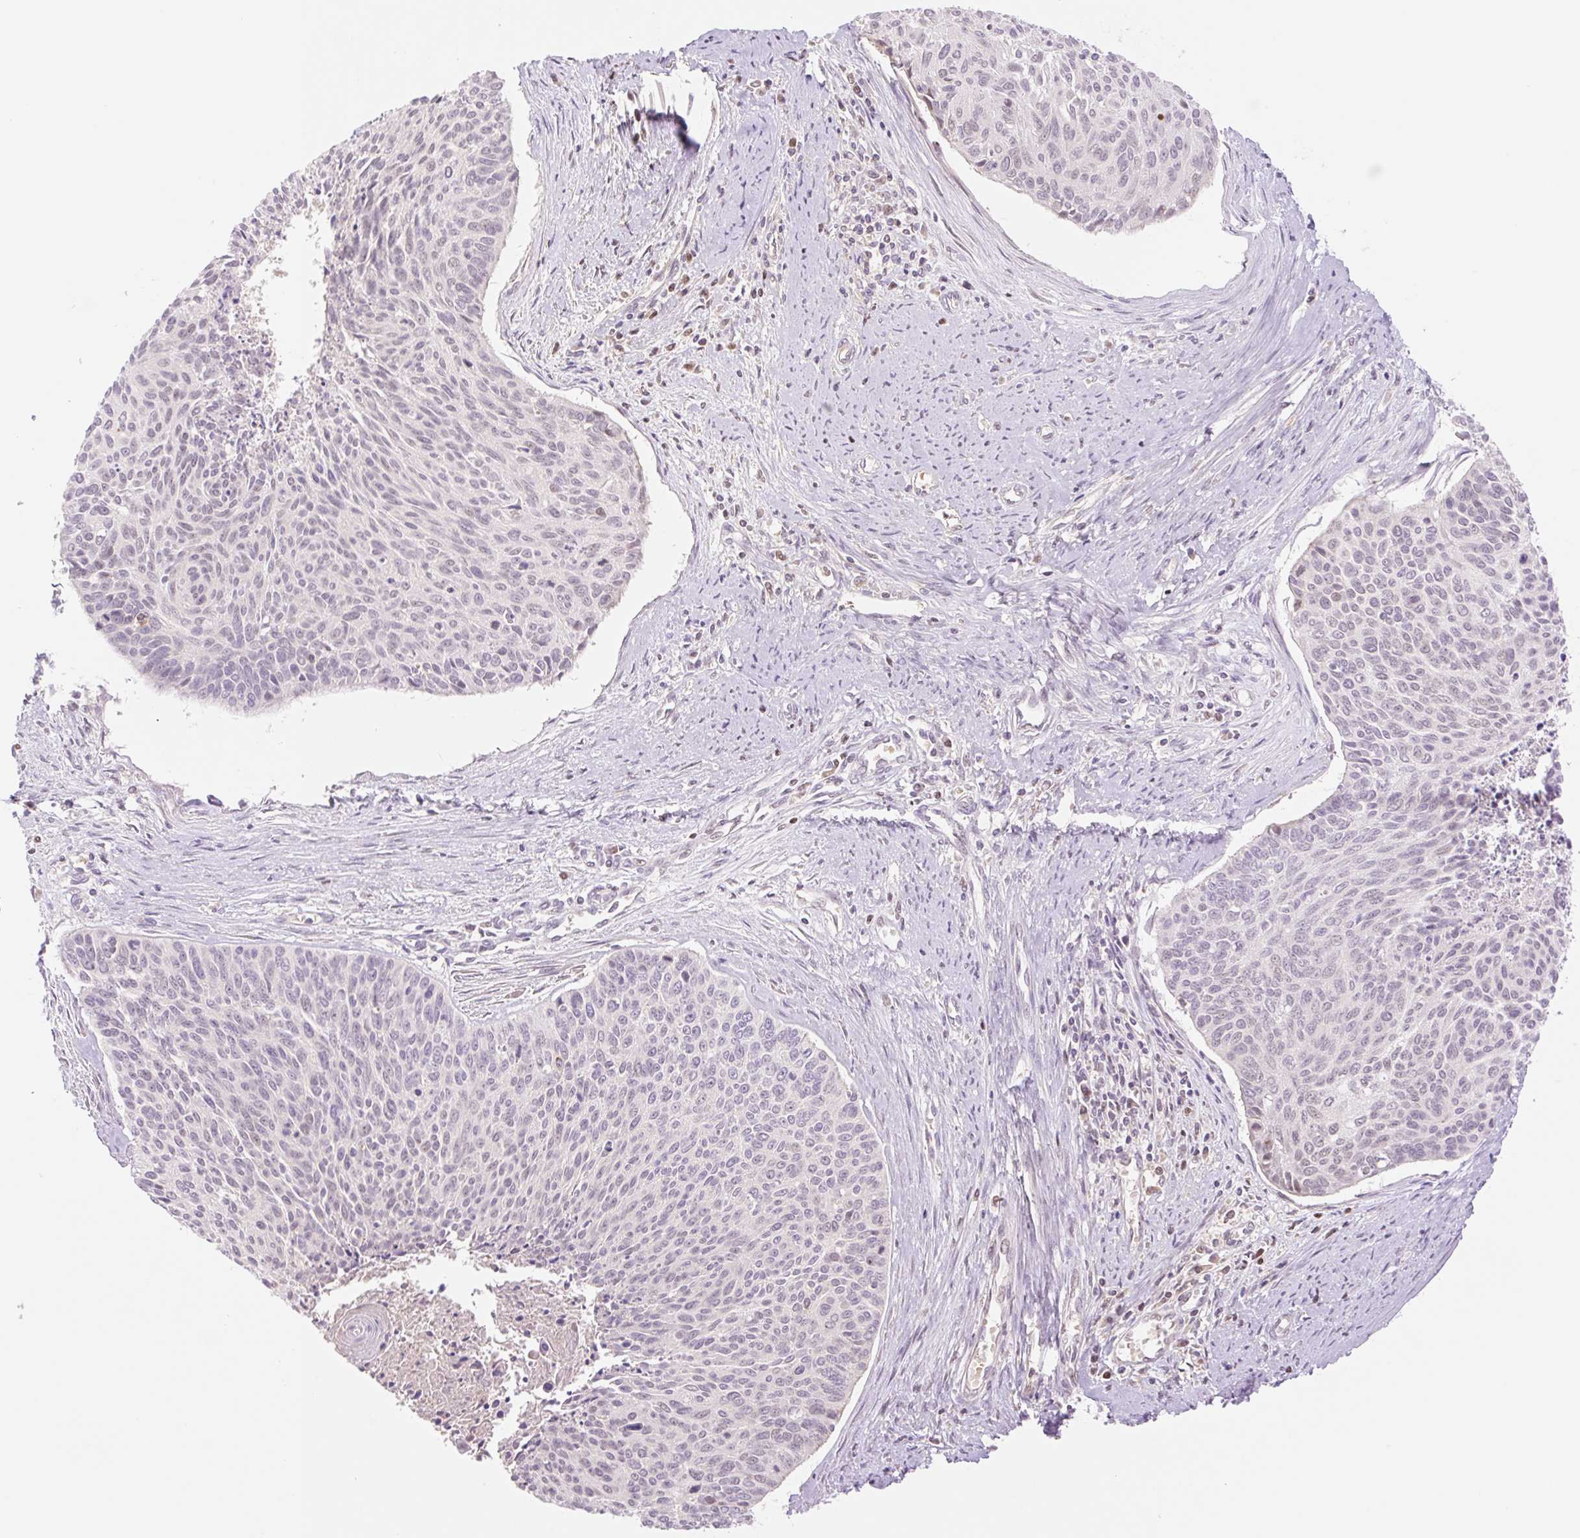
{"staining": {"intensity": "weak", "quantity": "25%-75%", "location": "nuclear"}, "tissue": "cervical cancer", "cell_type": "Tumor cells", "image_type": "cancer", "snomed": [{"axis": "morphology", "description": "Squamous cell carcinoma, NOS"}, {"axis": "topography", "description": "Cervix"}], "caption": "Cervical cancer tissue demonstrates weak nuclear positivity in about 25%-75% of tumor cells, visualized by immunohistochemistry. The staining was performed using DAB to visualize the protein expression in brown, while the nuclei were stained in blue with hematoxylin (Magnification: 20x).", "gene": "HEBP1", "patient": {"sex": "female", "age": 55}}